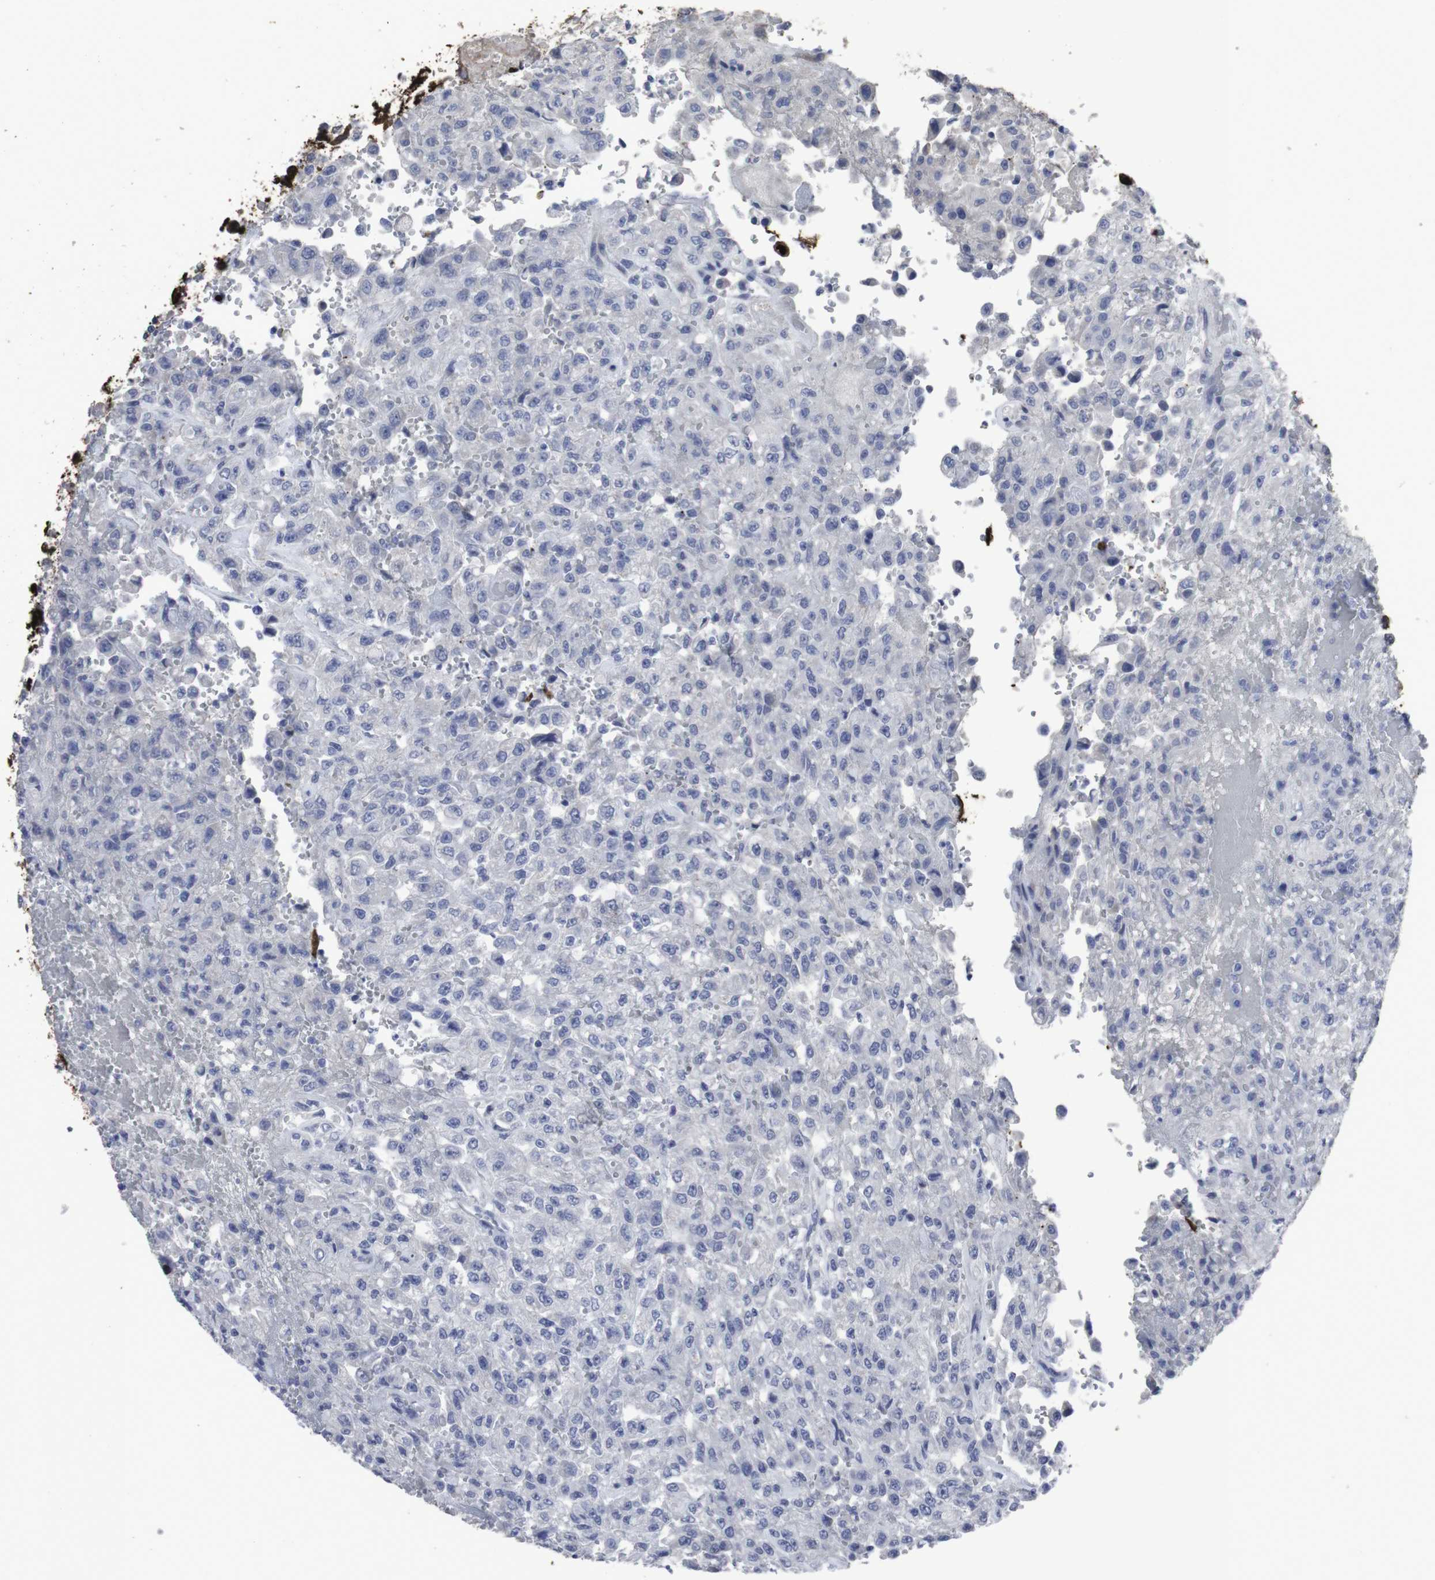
{"staining": {"intensity": "negative", "quantity": "none", "location": "none"}, "tissue": "urothelial cancer", "cell_type": "Tumor cells", "image_type": "cancer", "snomed": [{"axis": "morphology", "description": "Urothelial carcinoma, High grade"}, {"axis": "topography", "description": "Urinary bladder"}], "caption": "This is an immunohistochemistry image of urothelial carcinoma (high-grade). There is no positivity in tumor cells.", "gene": "SNCG", "patient": {"sex": "male", "age": 46}}